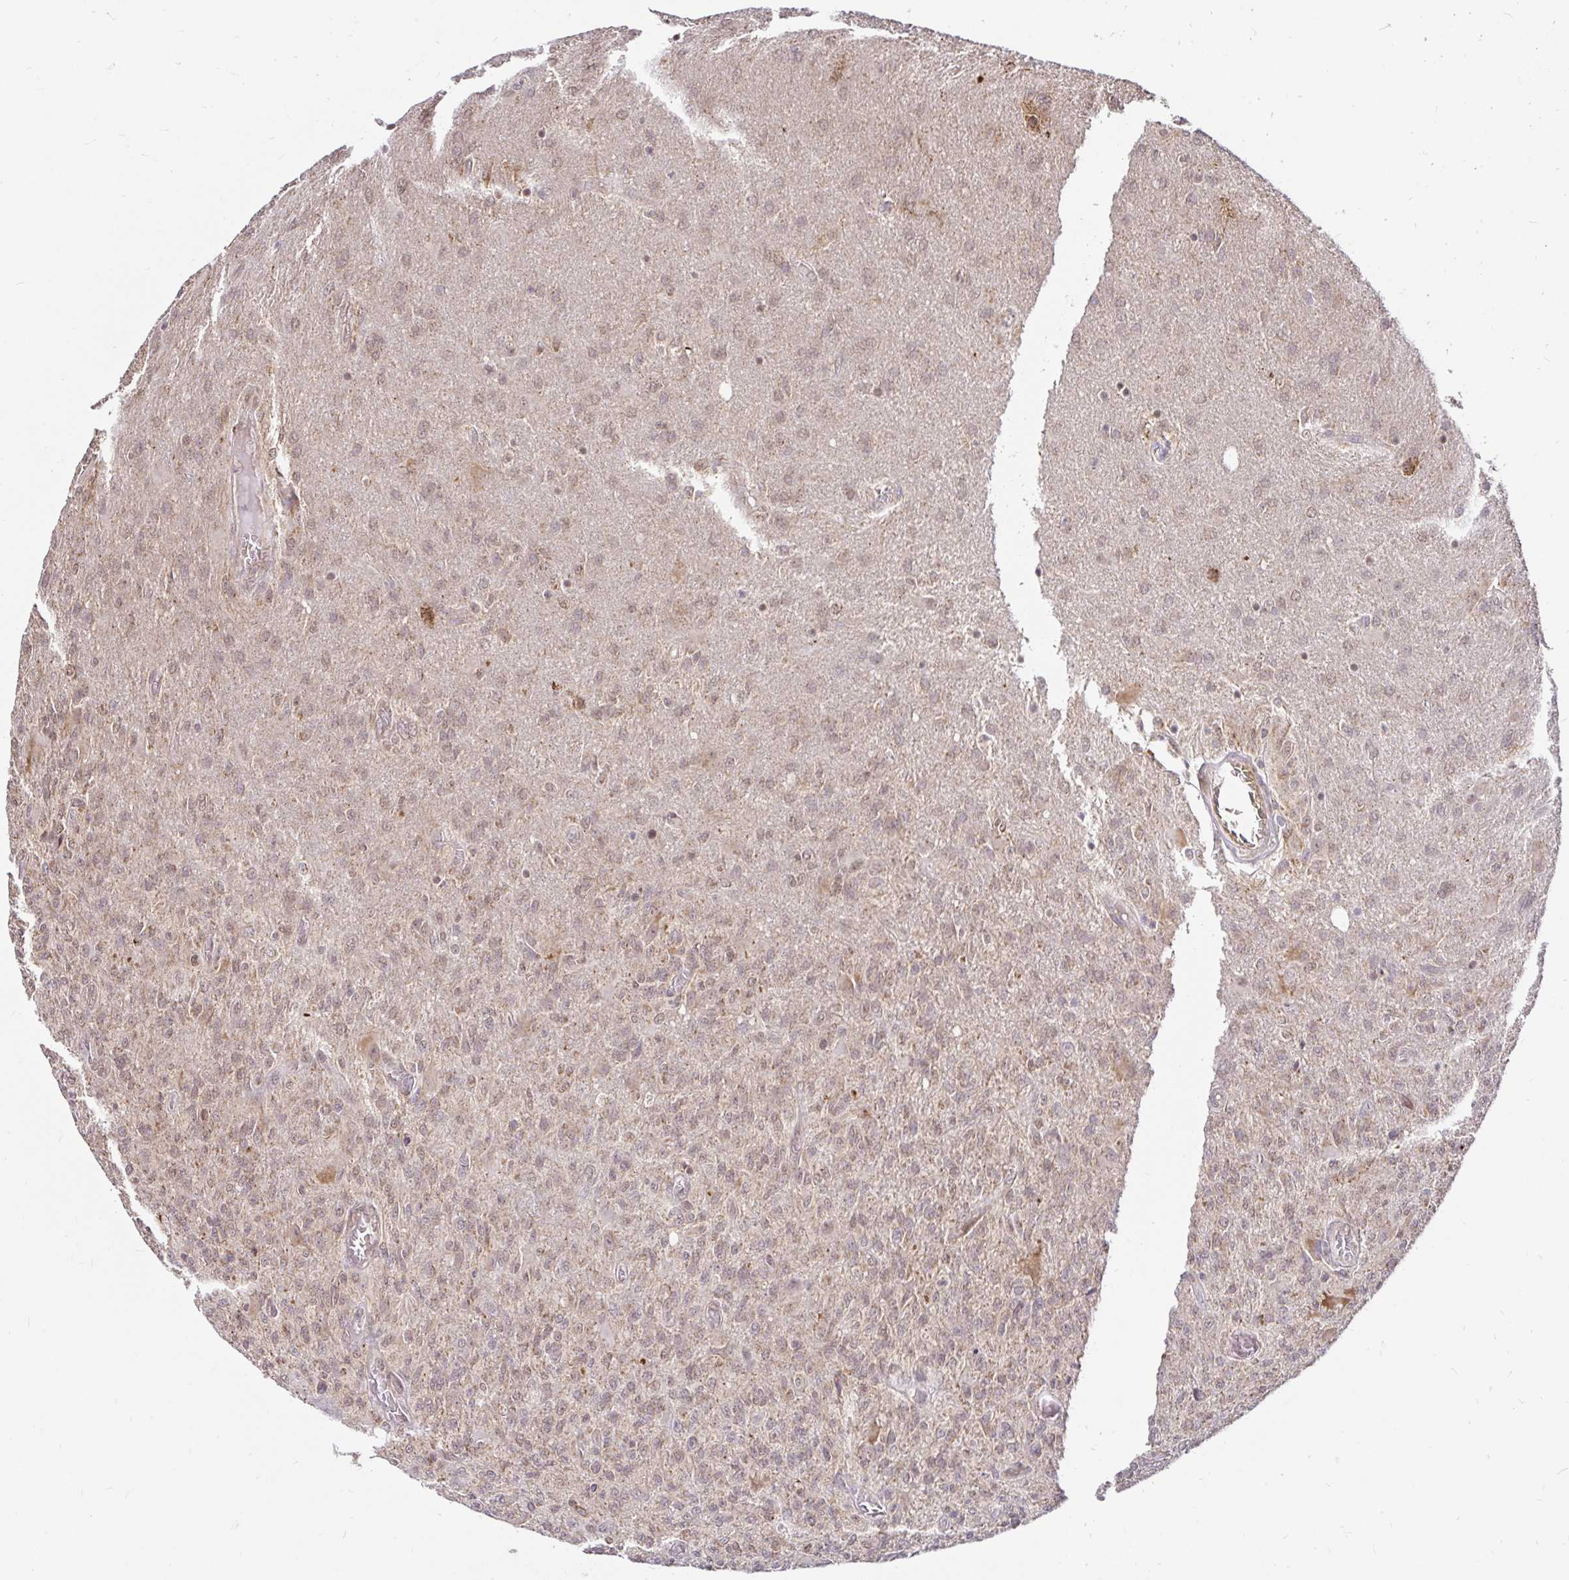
{"staining": {"intensity": "weak", "quantity": ">75%", "location": "cytoplasmic/membranous,nuclear"}, "tissue": "glioma", "cell_type": "Tumor cells", "image_type": "cancer", "snomed": [{"axis": "morphology", "description": "Glioma, malignant, High grade"}, {"axis": "topography", "description": "Brain"}], "caption": "About >75% of tumor cells in malignant glioma (high-grade) reveal weak cytoplasmic/membranous and nuclear protein staining as visualized by brown immunohistochemical staining.", "gene": "TIMM50", "patient": {"sex": "male", "age": 61}}